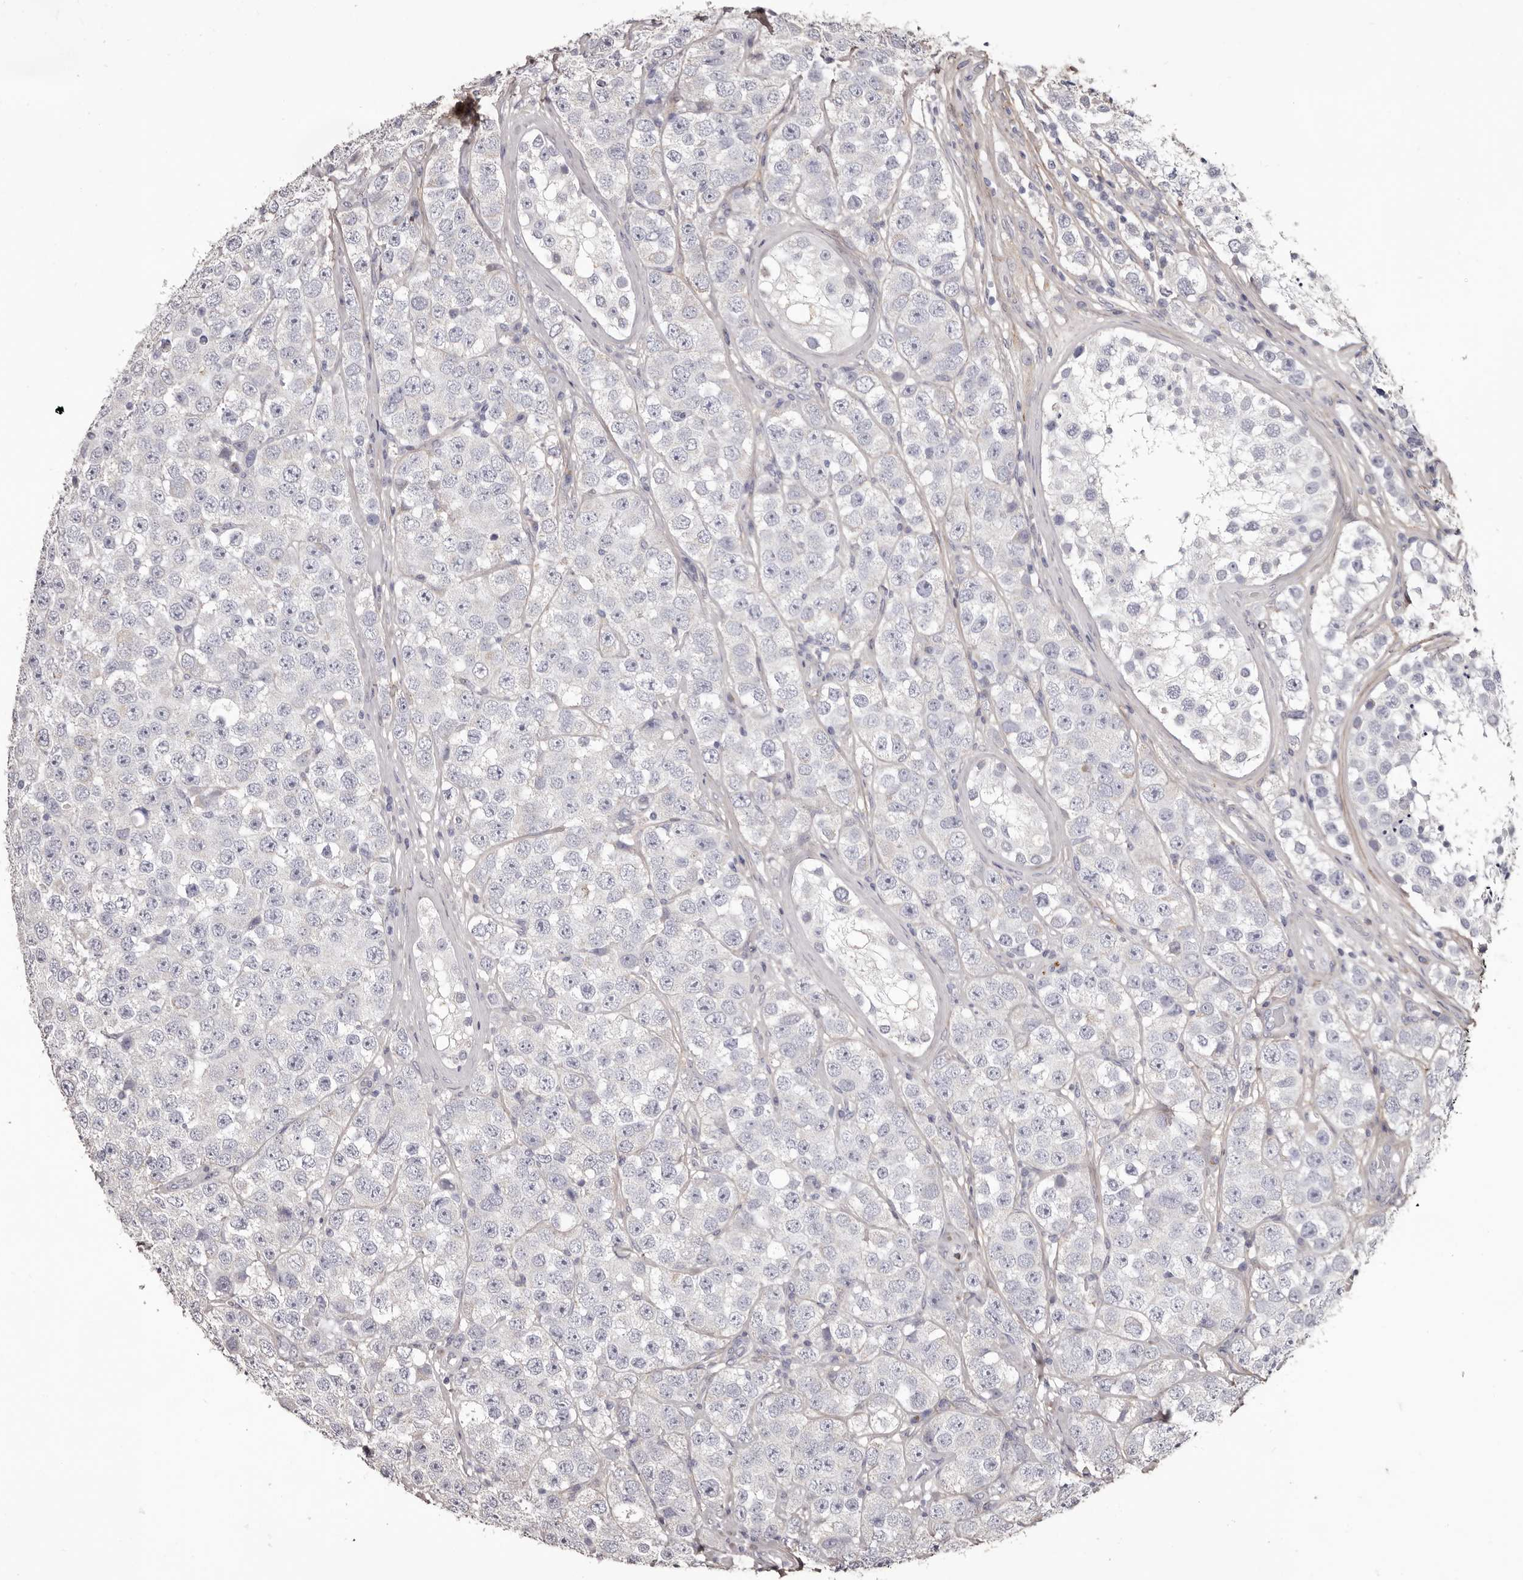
{"staining": {"intensity": "negative", "quantity": "none", "location": "none"}, "tissue": "testis cancer", "cell_type": "Tumor cells", "image_type": "cancer", "snomed": [{"axis": "morphology", "description": "Seminoma, NOS"}, {"axis": "topography", "description": "Testis"}], "caption": "This image is of seminoma (testis) stained with immunohistochemistry (IHC) to label a protein in brown with the nuclei are counter-stained blue. There is no positivity in tumor cells.", "gene": "COL6A1", "patient": {"sex": "male", "age": 28}}